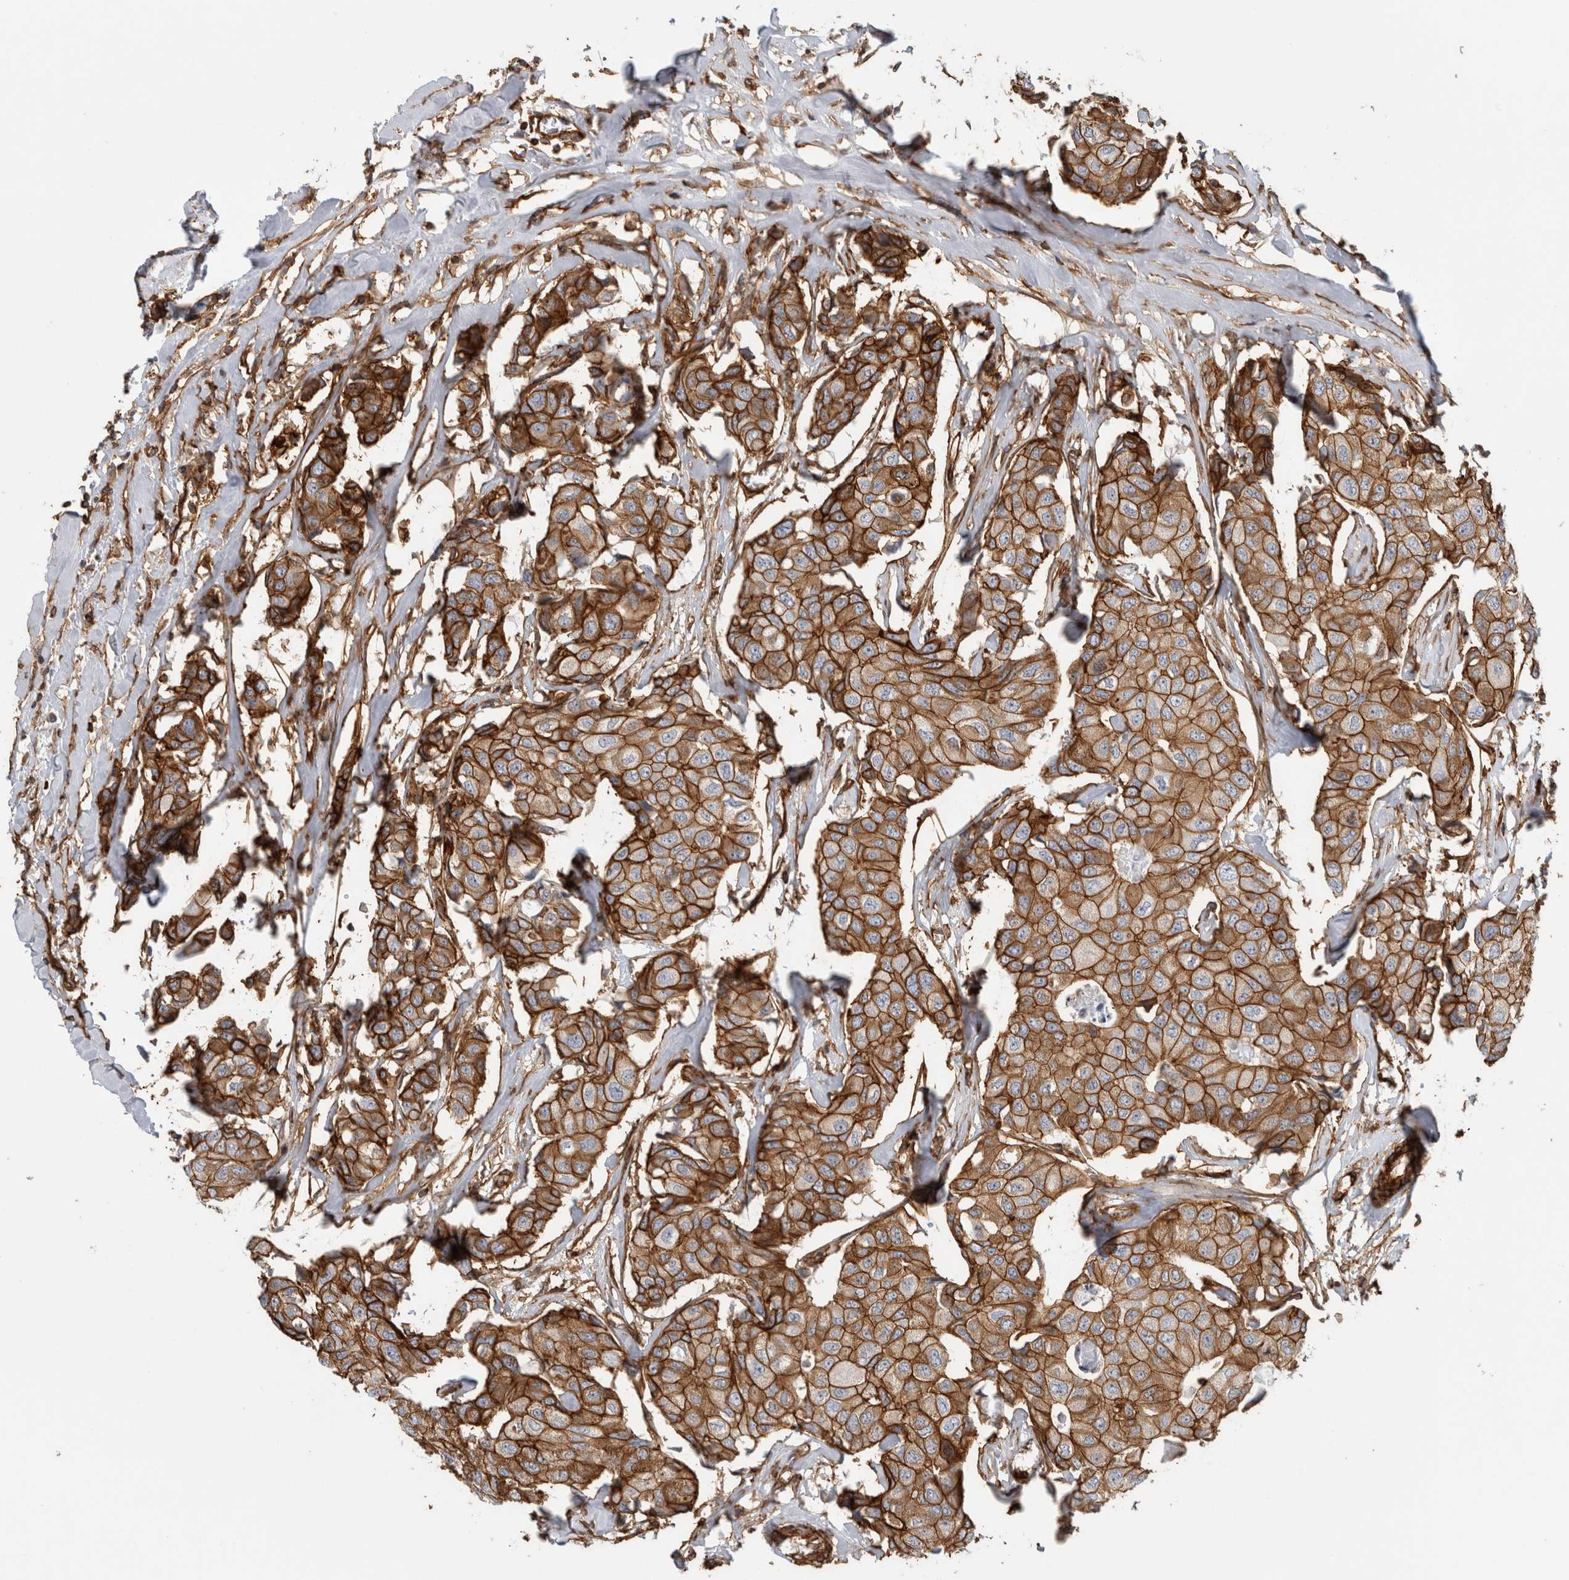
{"staining": {"intensity": "strong", "quantity": ">75%", "location": "cytoplasmic/membranous"}, "tissue": "breast cancer", "cell_type": "Tumor cells", "image_type": "cancer", "snomed": [{"axis": "morphology", "description": "Duct carcinoma"}, {"axis": "topography", "description": "Breast"}], "caption": "Immunohistochemistry (IHC) micrograph of neoplastic tissue: breast cancer stained using IHC reveals high levels of strong protein expression localized specifically in the cytoplasmic/membranous of tumor cells, appearing as a cytoplasmic/membranous brown color.", "gene": "AHNAK", "patient": {"sex": "female", "age": 80}}